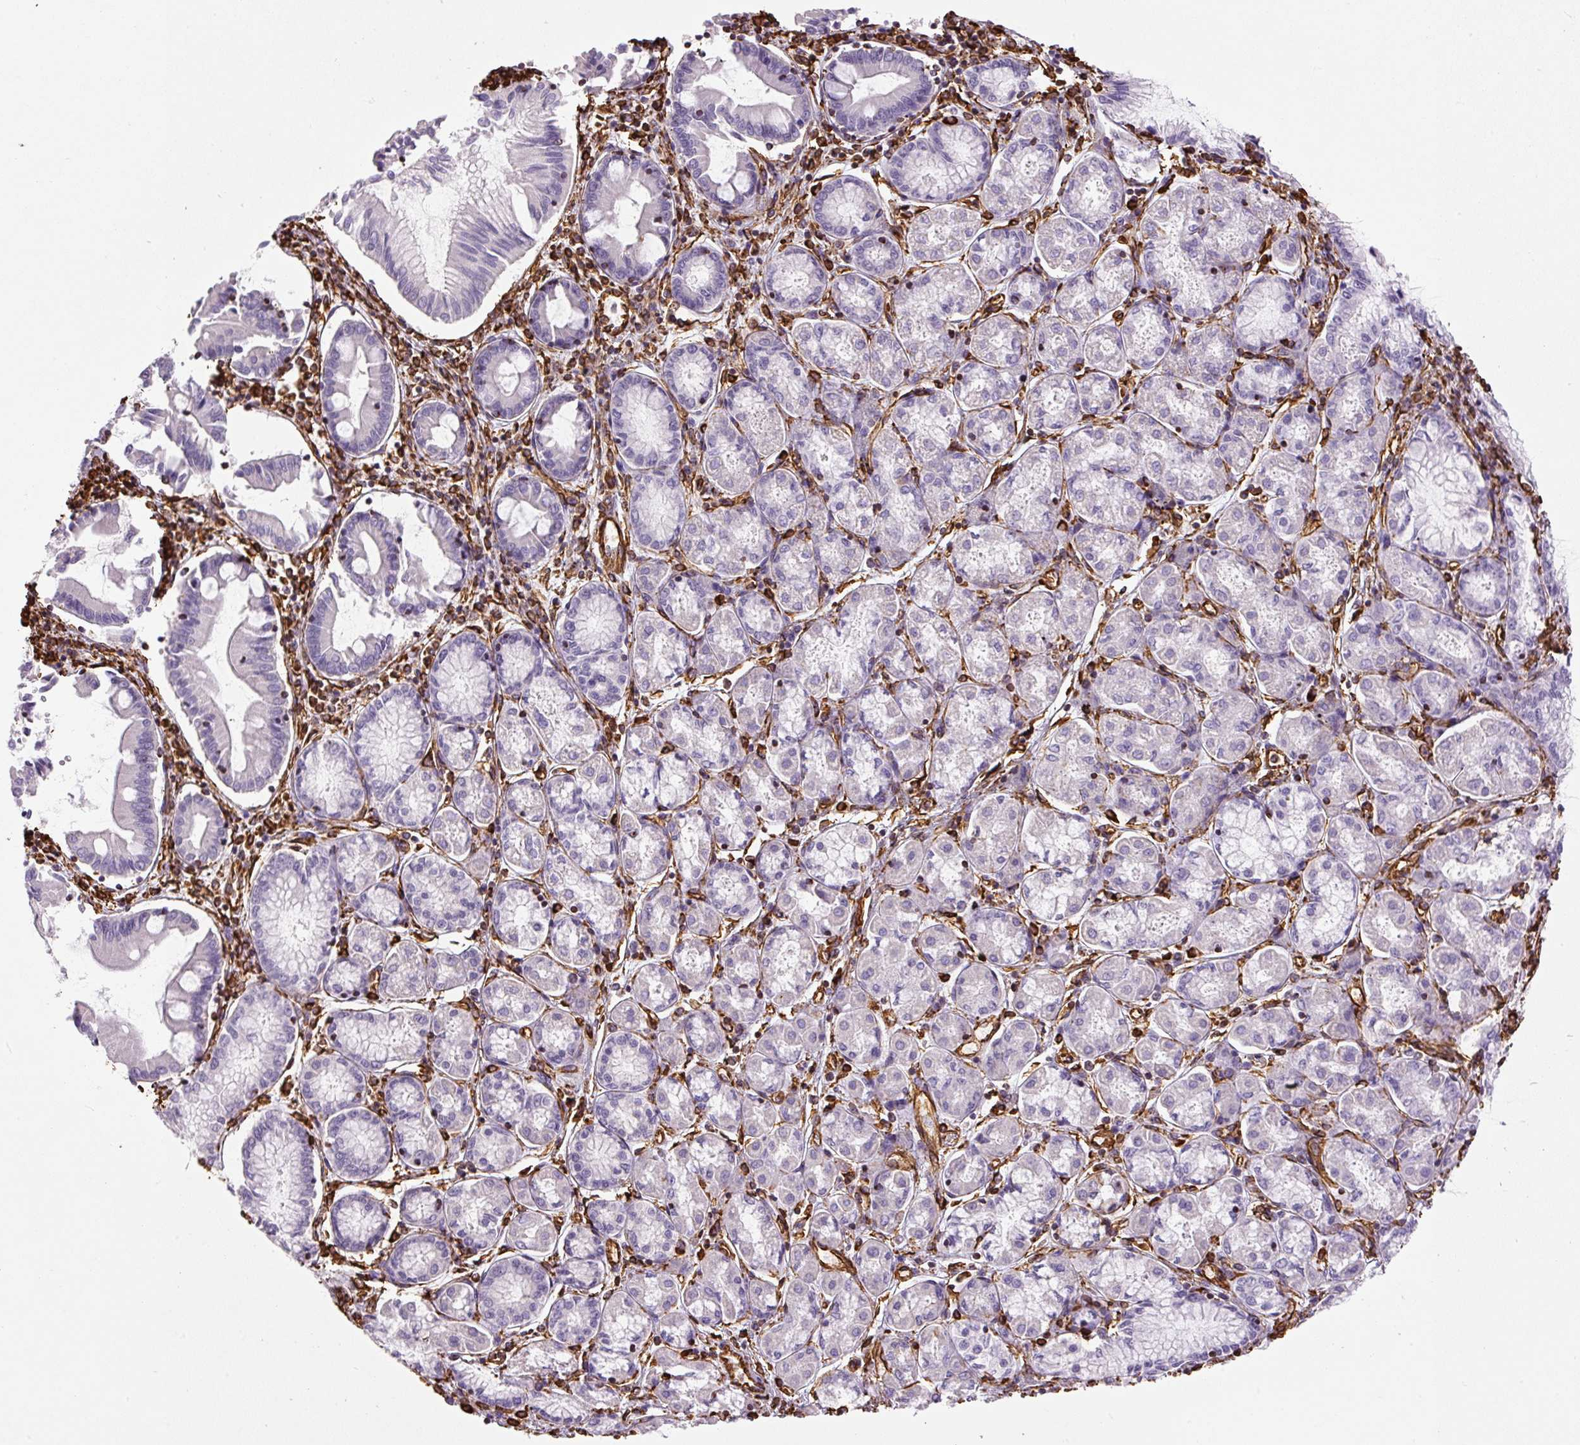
{"staining": {"intensity": "negative", "quantity": "none", "location": "none"}, "tissue": "pancreatic cancer", "cell_type": "Tumor cells", "image_type": "cancer", "snomed": [{"axis": "morphology", "description": "Adenocarcinoma, NOS"}, {"axis": "topography", "description": "Pancreas"}], "caption": "Immunohistochemistry (IHC) image of neoplastic tissue: pancreatic cancer stained with DAB (3,3'-diaminobenzidine) shows no significant protein staining in tumor cells.", "gene": "VIM", "patient": {"sex": "female", "age": 50}}